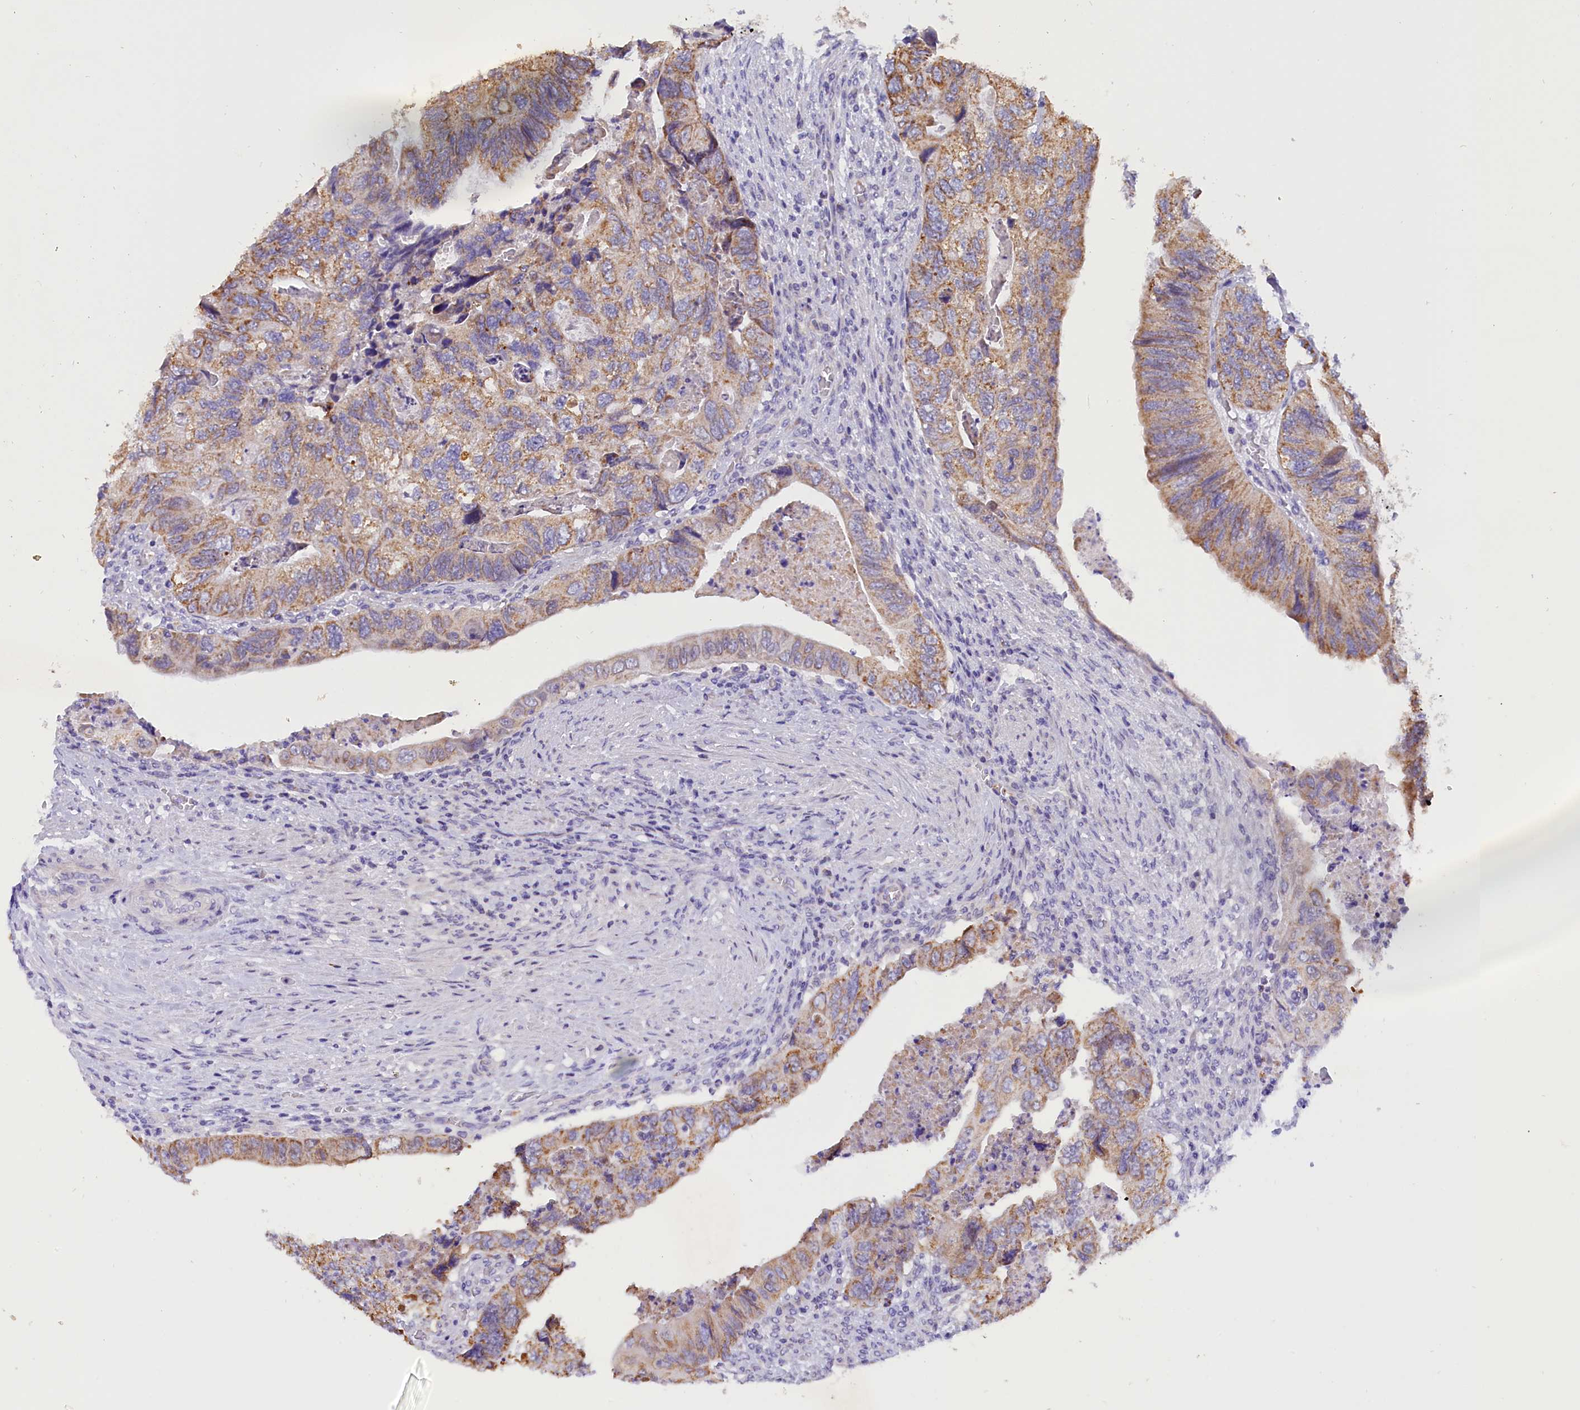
{"staining": {"intensity": "moderate", "quantity": ">75%", "location": "cytoplasmic/membranous"}, "tissue": "colorectal cancer", "cell_type": "Tumor cells", "image_type": "cancer", "snomed": [{"axis": "morphology", "description": "Adenocarcinoma, NOS"}, {"axis": "topography", "description": "Rectum"}], "caption": "Protein expression analysis of colorectal cancer (adenocarcinoma) demonstrates moderate cytoplasmic/membranous staining in approximately >75% of tumor cells. (DAB (3,3'-diaminobenzidine) = brown stain, brightfield microscopy at high magnification).", "gene": "PKIA", "patient": {"sex": "male", "age": 63}}